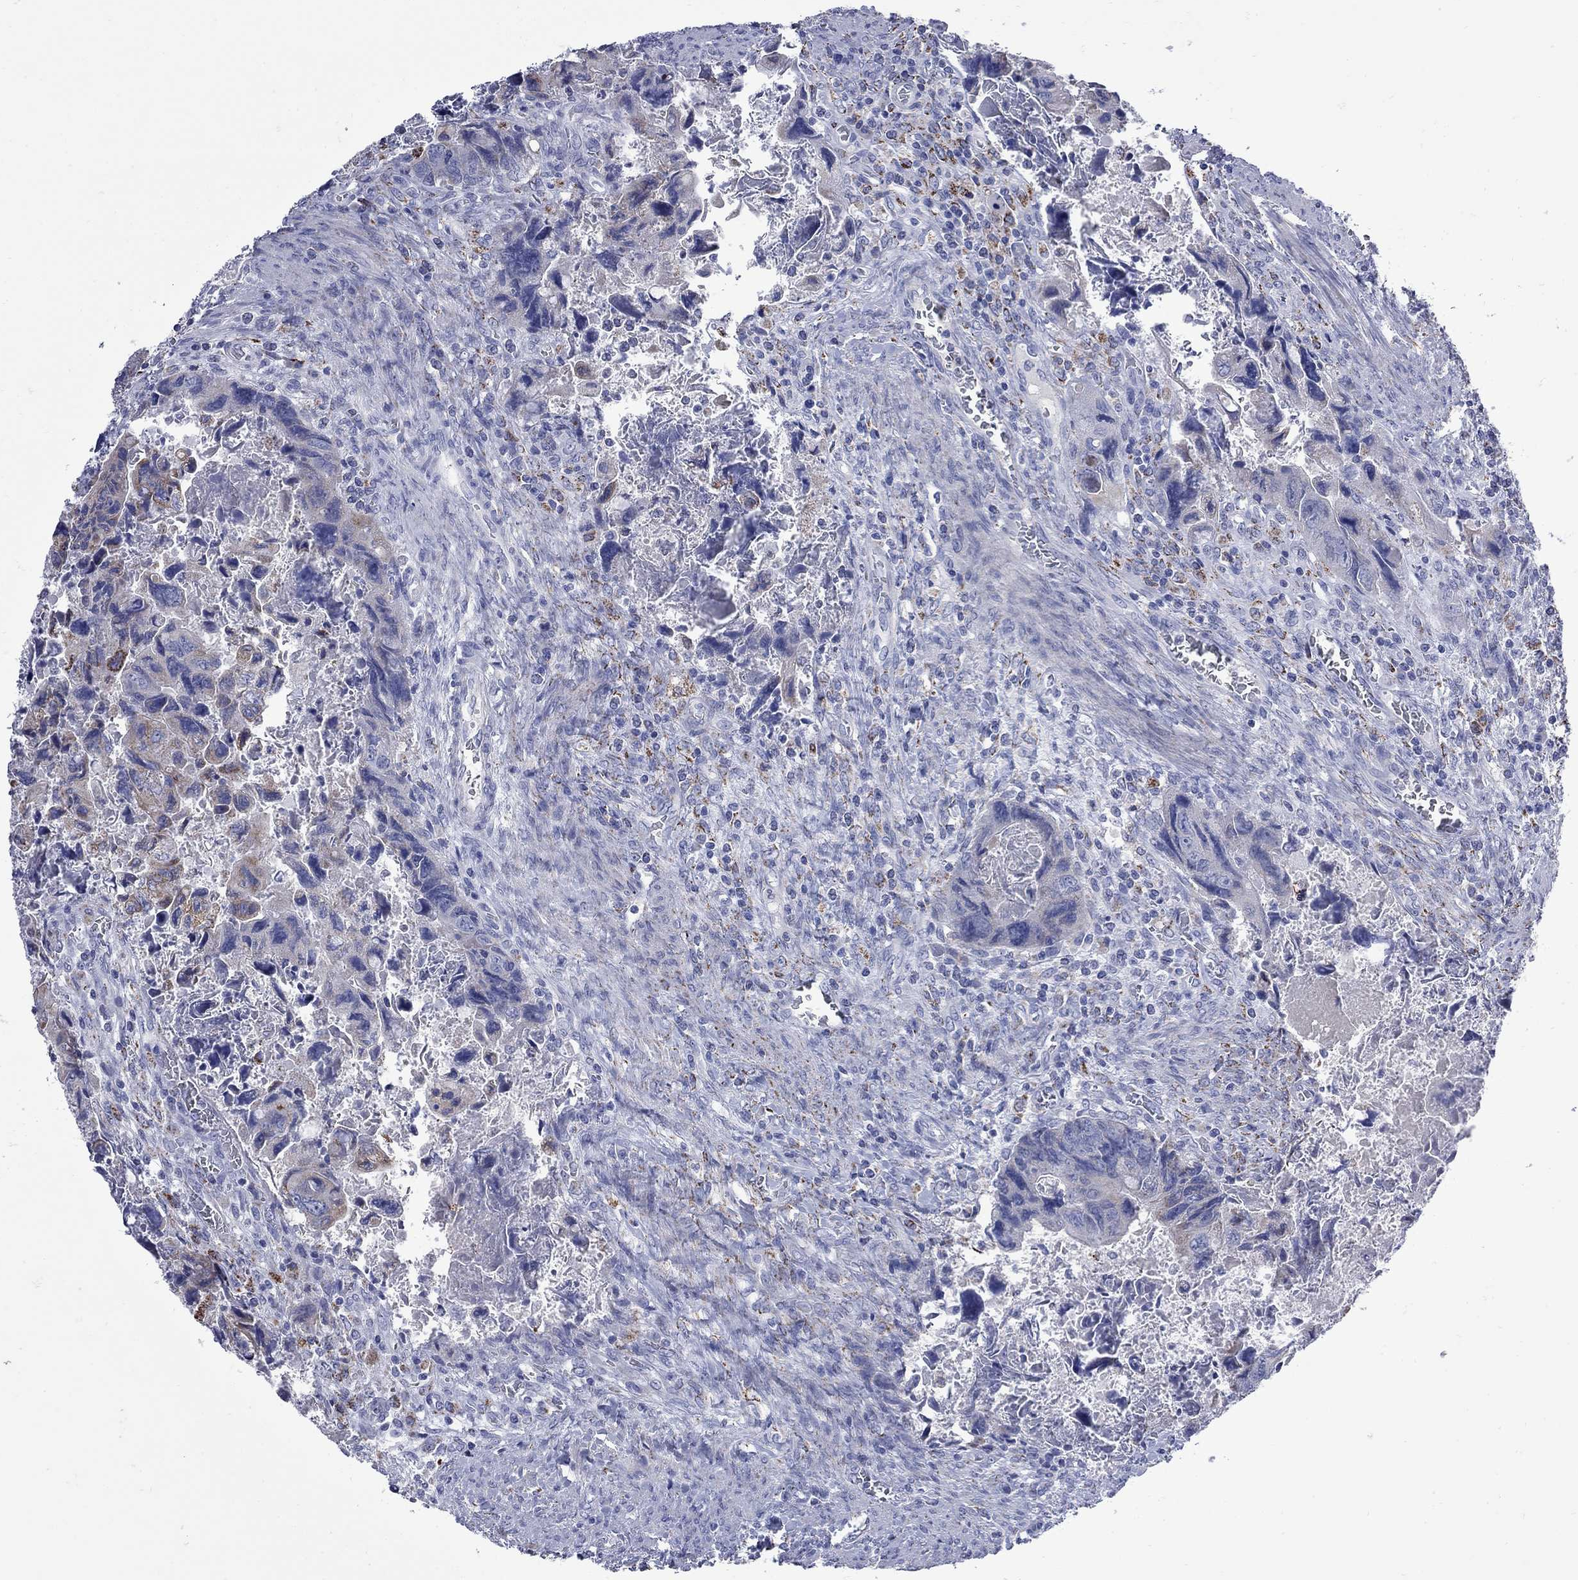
{"staining": {"intensity": "moderate", "quantity": "<25%", "location": "cytoplasmic/membranous"}, "tissue": "colorectal cancer", "cell_type": "Tumor cells", "image_type": "cancer", "snomed": [{"axis": "morphology", "description": "Adenocarcinoma, NOS"}, {"axis": "topography", "description": "Rectum"}], "caption": "DAB (3,3'-diaminobenzidine) immunohistochemical staining of colorectal cancer (adenocarcinoma) displays moderate cytoplasmic/membranous protein staining in about <25% of tumor cells. The staining is performed using DAB brown chromogen to label protein expression. The nuclei are counter-stained blue using hematoxylin.", "gene": "SESTD1", "patient": {"sex": "male", "age": 62}}